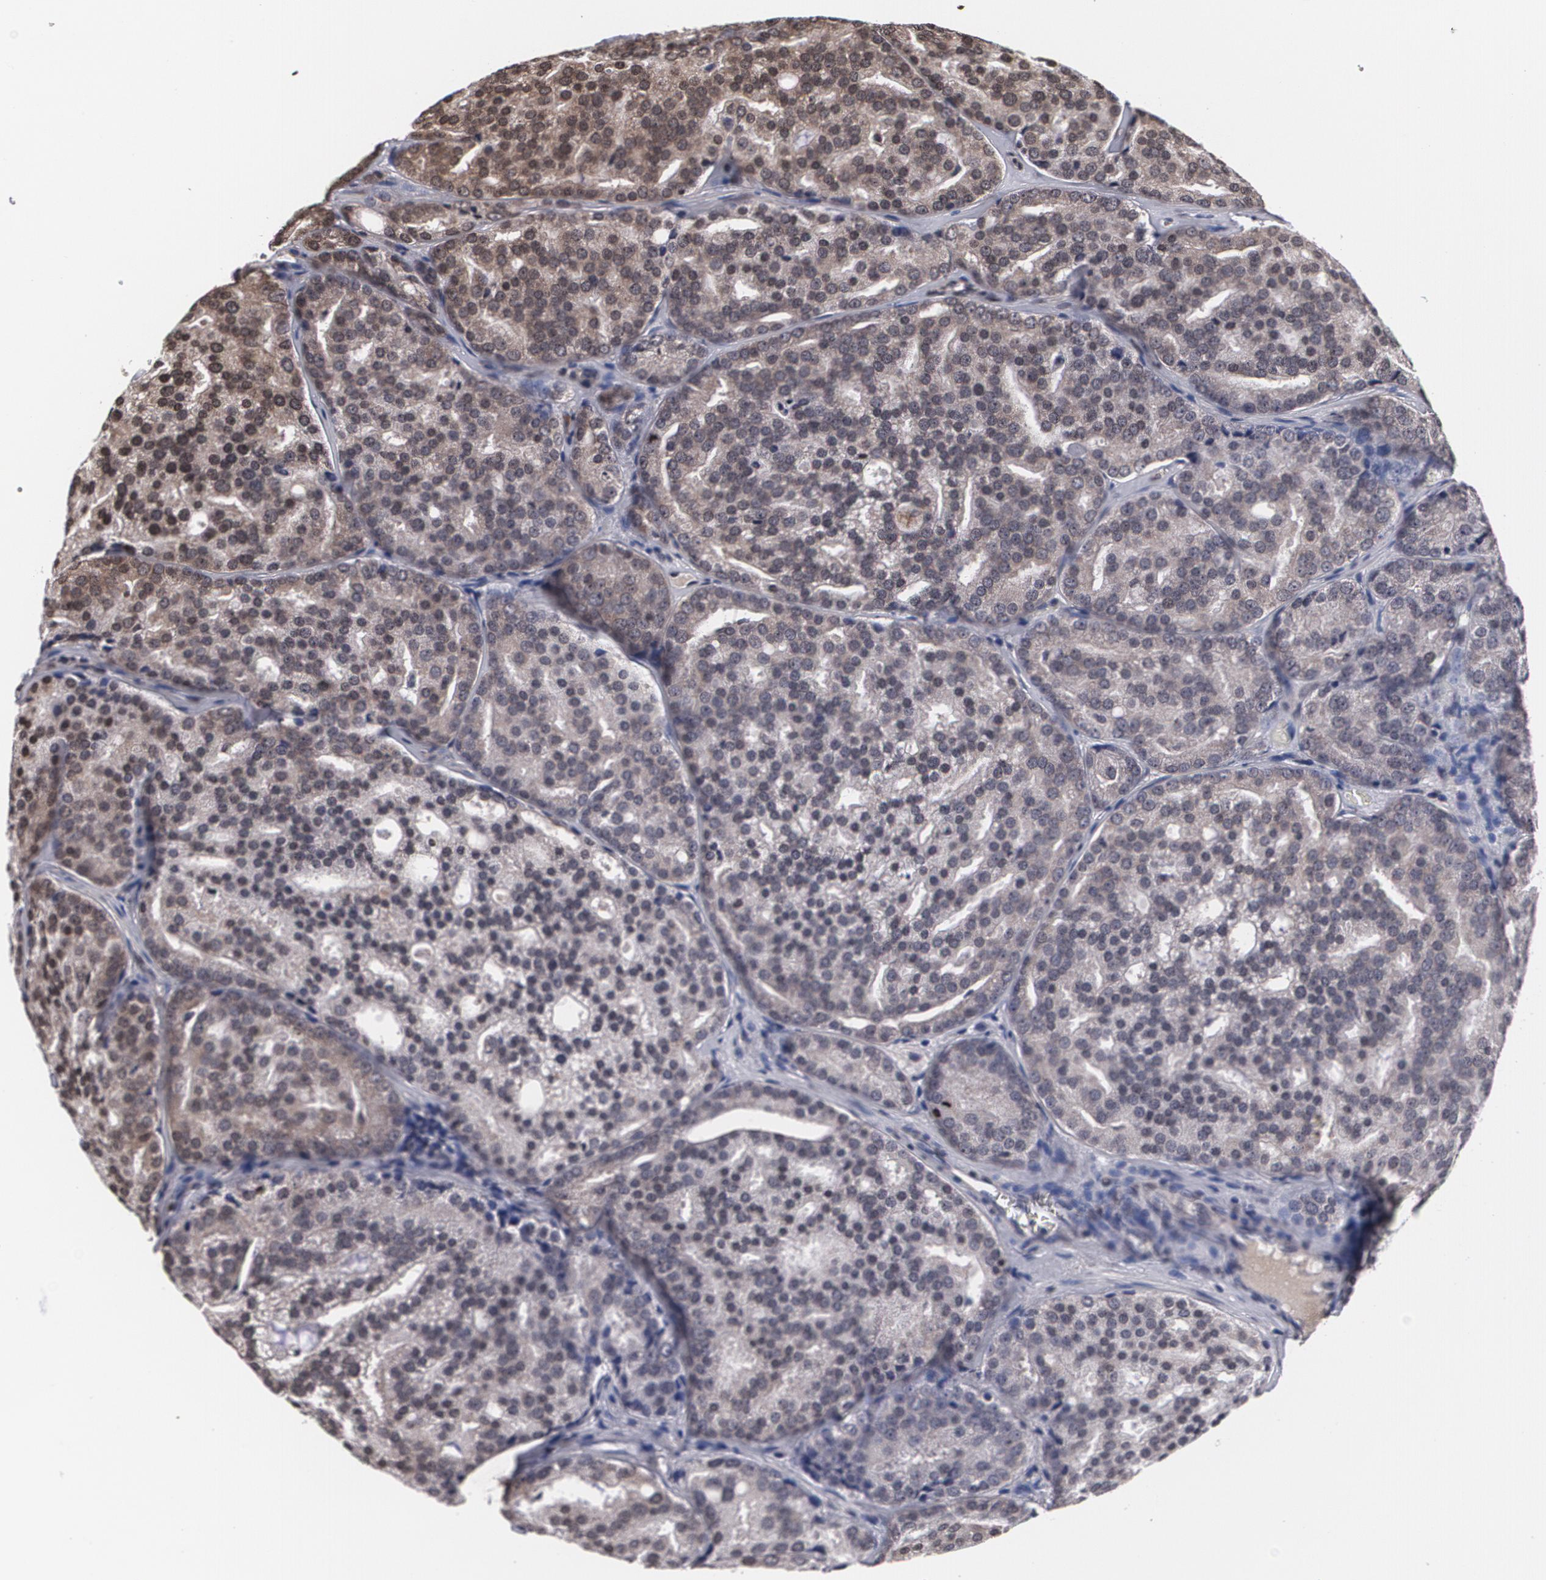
{"staining": {"intensity": "weak", "quantity": "<25%", "location": "cytoplasmic/membranous,nuclear"}, "tissue": "prostate cancer", "cell_type": "Tumor cells", "image_type": "cancer", "snomed": [{"axis": "morphology", "description": "Adenocarcinoma, High grade"}, {"axis": "topography", "description": "Prostate"}], "caption": "The immunohistochemistry photomicrograph has no significant positivity in tumor cells of prostate adenocarcinoma (high-grade) tissue.", "gene": "MVP", "patient": {"sex": "male", "age": 64}}